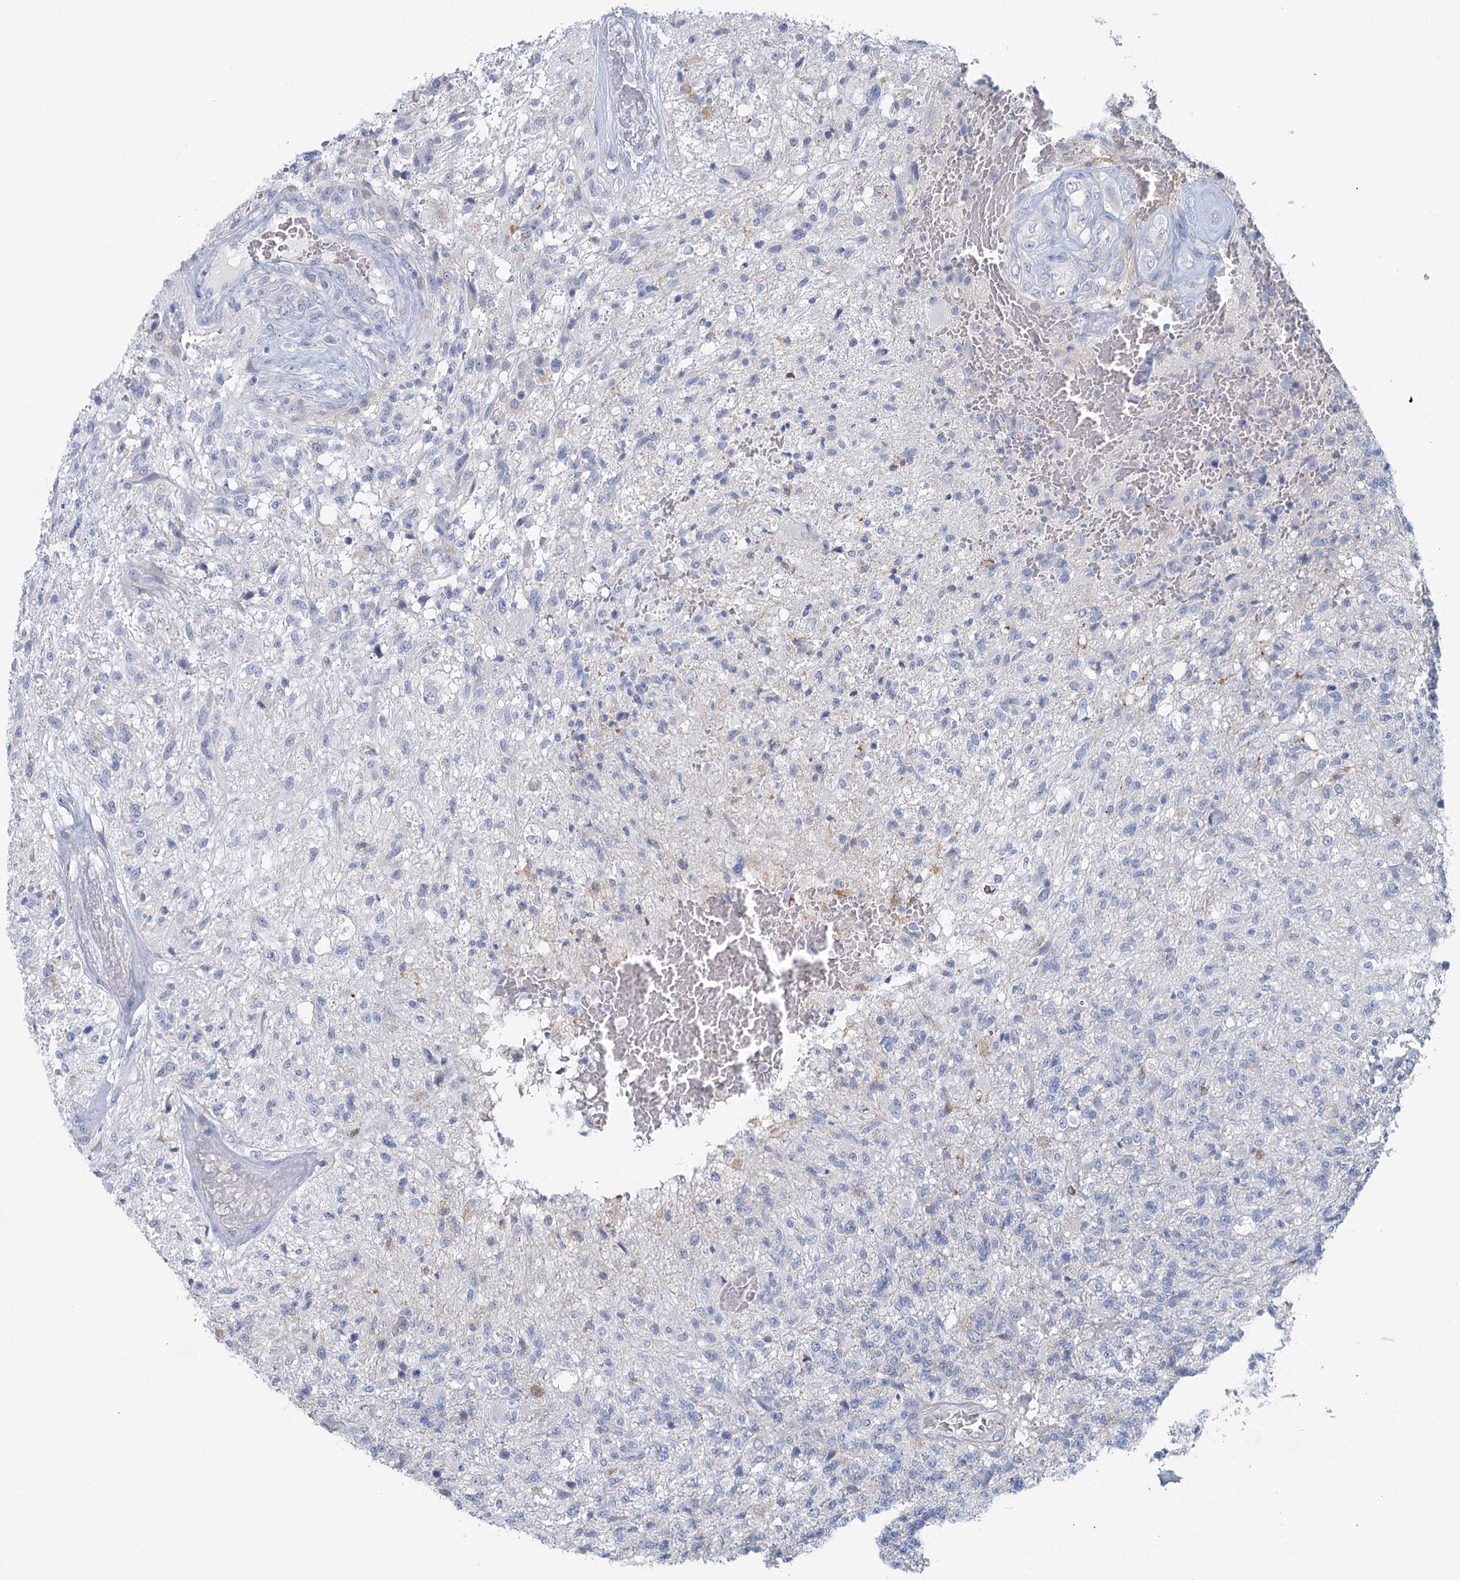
{"staining": {"intensity": "negative", "quantity": "none", "location": "none"}, "tissue": "glioma", "cell_type": "Tumor cells", "image_type": "cancer", "snomed": [{"axis": "morphology", "description": "Glioma, malignant, High grade"}, {"axis": "topography", "description": "Brain"}], "caption": "A histopathology image of glioma stained for a protein exhibits no brown staining in tumor cells.", "gene": "ANKRD16", "patient": {"sex": "male", "age": 56}}